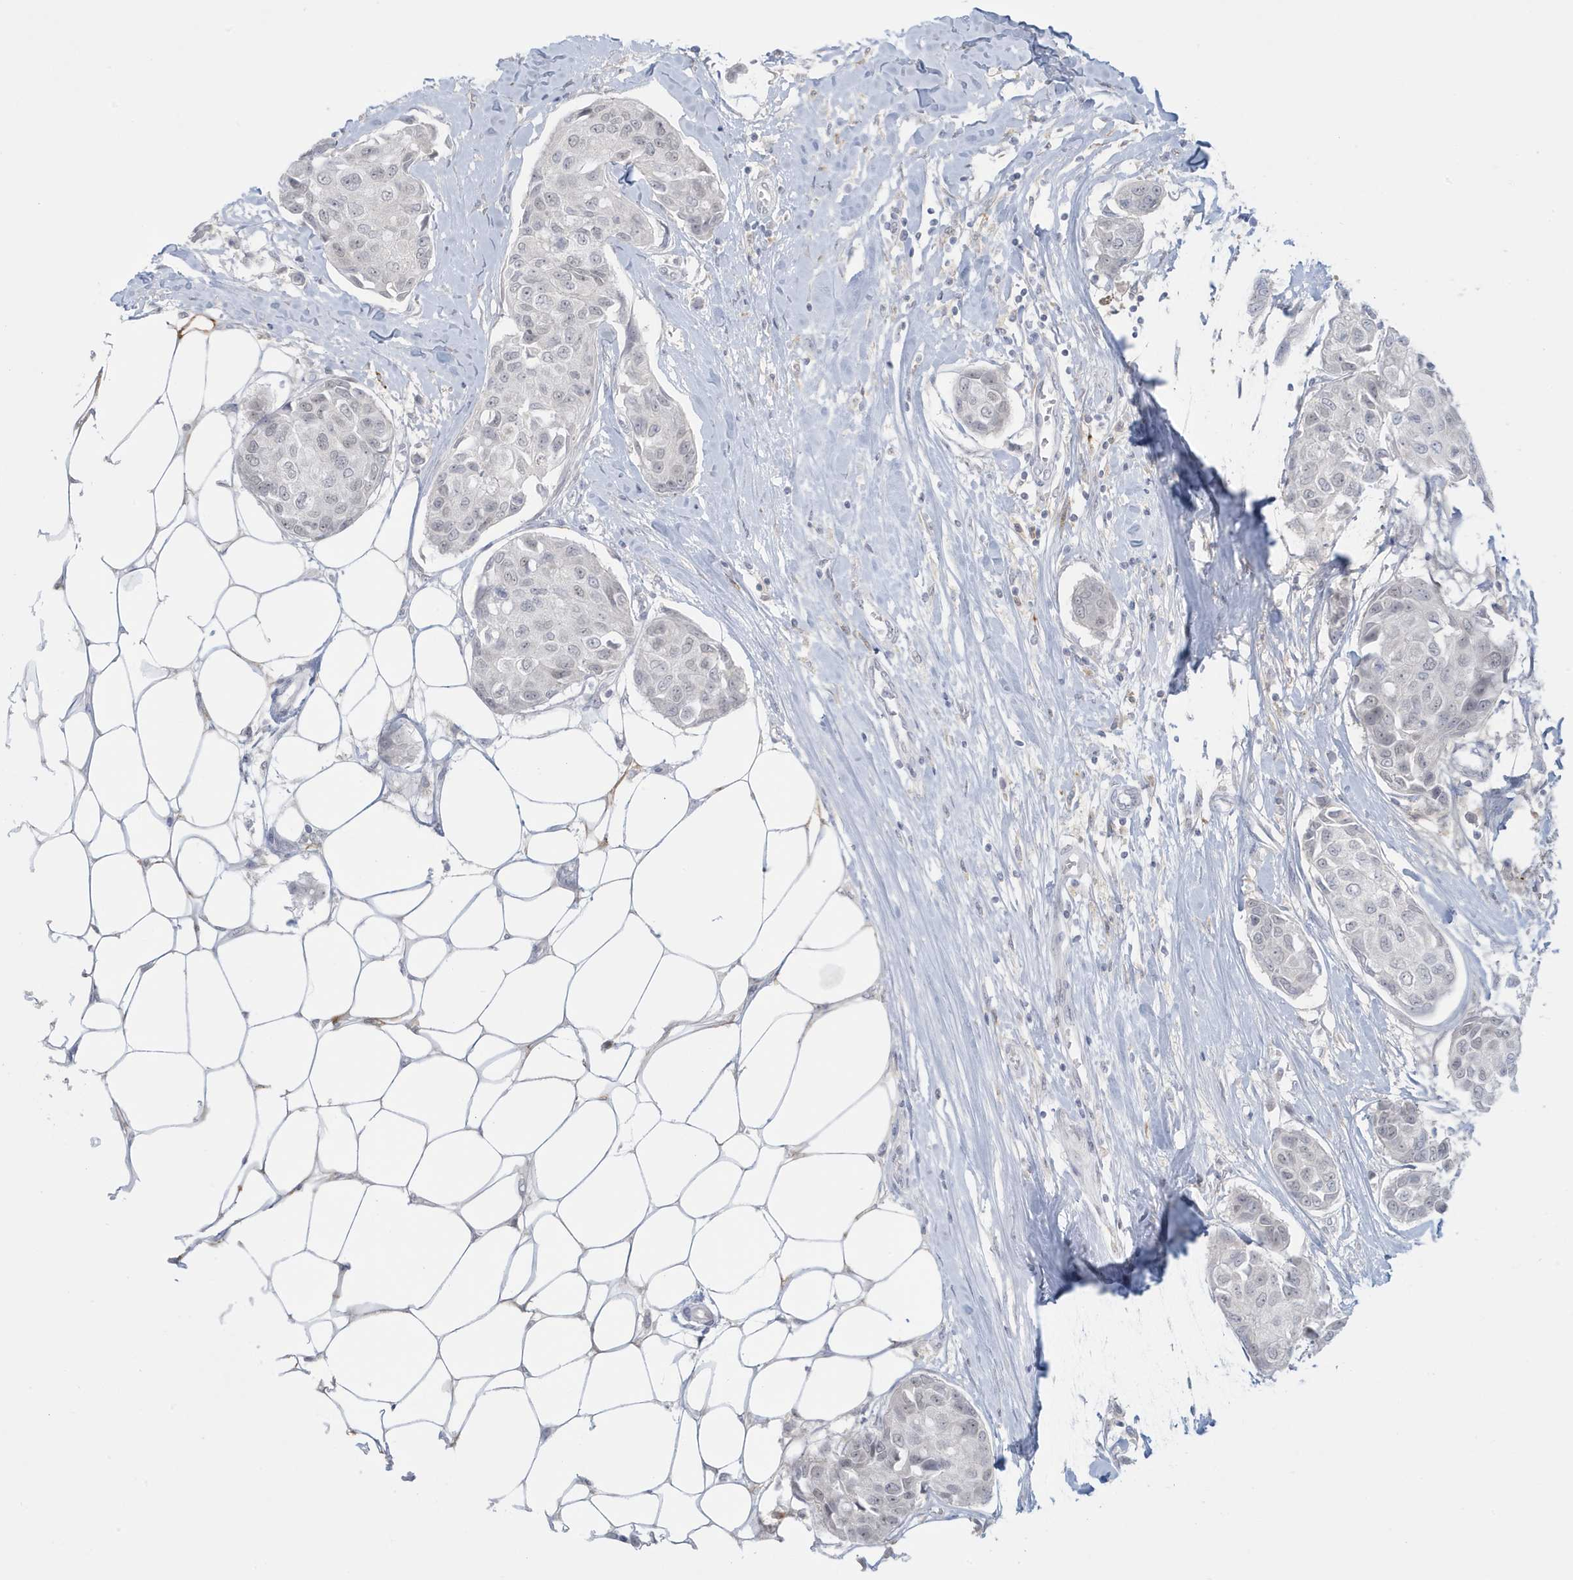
{"staining": {"intensity": "negative", "quantity": "none", "location": "none"}, "tissue": "breast cancer", "cell_type": "Tumor cells", "image_type": "cancer", "snomed": [{"axis": "morphology", "description": "Duct carcinoma"}, {"axis": "topography", "description": "Breast"}], "caption": "An image of breast cancer stained for a protein shows no brown staining in tumor cells.", "gene": "HERC6", "patient": {"sex": "female", "age": 80}}